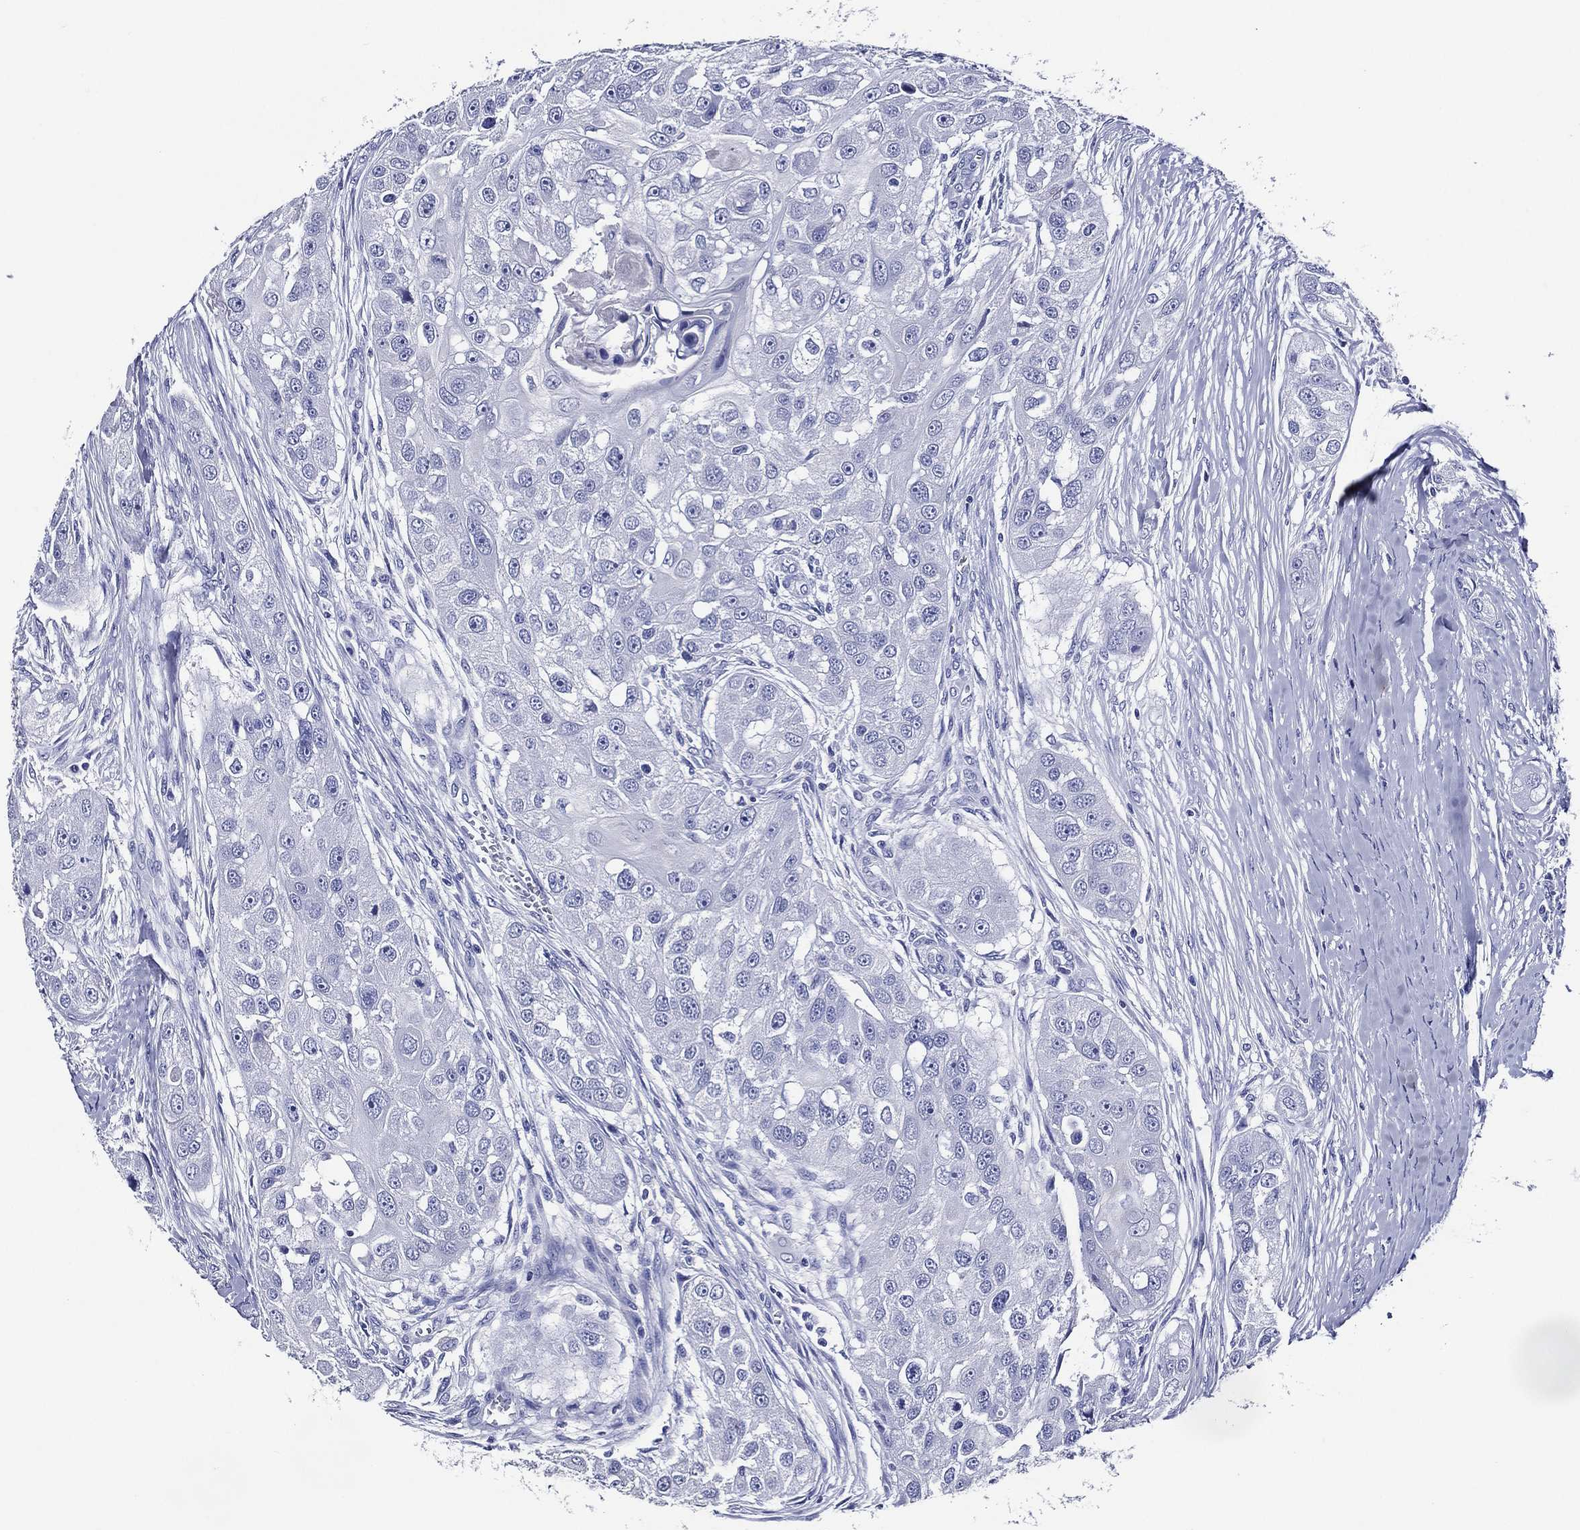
{"staining": {"intensity": "negative", "quantity": "none", "location": "none"}, "tissue": "head and neck cancer", "cell_type": "Tumor cells", "image_type": "cancer", "snomed": [{"axis": "morphology", "description": "Normal tissue, NOS"}, {"axis": "morphology", "description": "Squamous cell carcinoma, NOS"}, {"axis": "topography", "description": "Skeletal muscle"}, {"axis": "topography", "description": "Head-Neck"}], "caption": "There is no significant expression in tumor cells of head and neck squamous cell carcinoma.", "gene": "ACE2", "patient": {"sex": "male", "age": 51}}